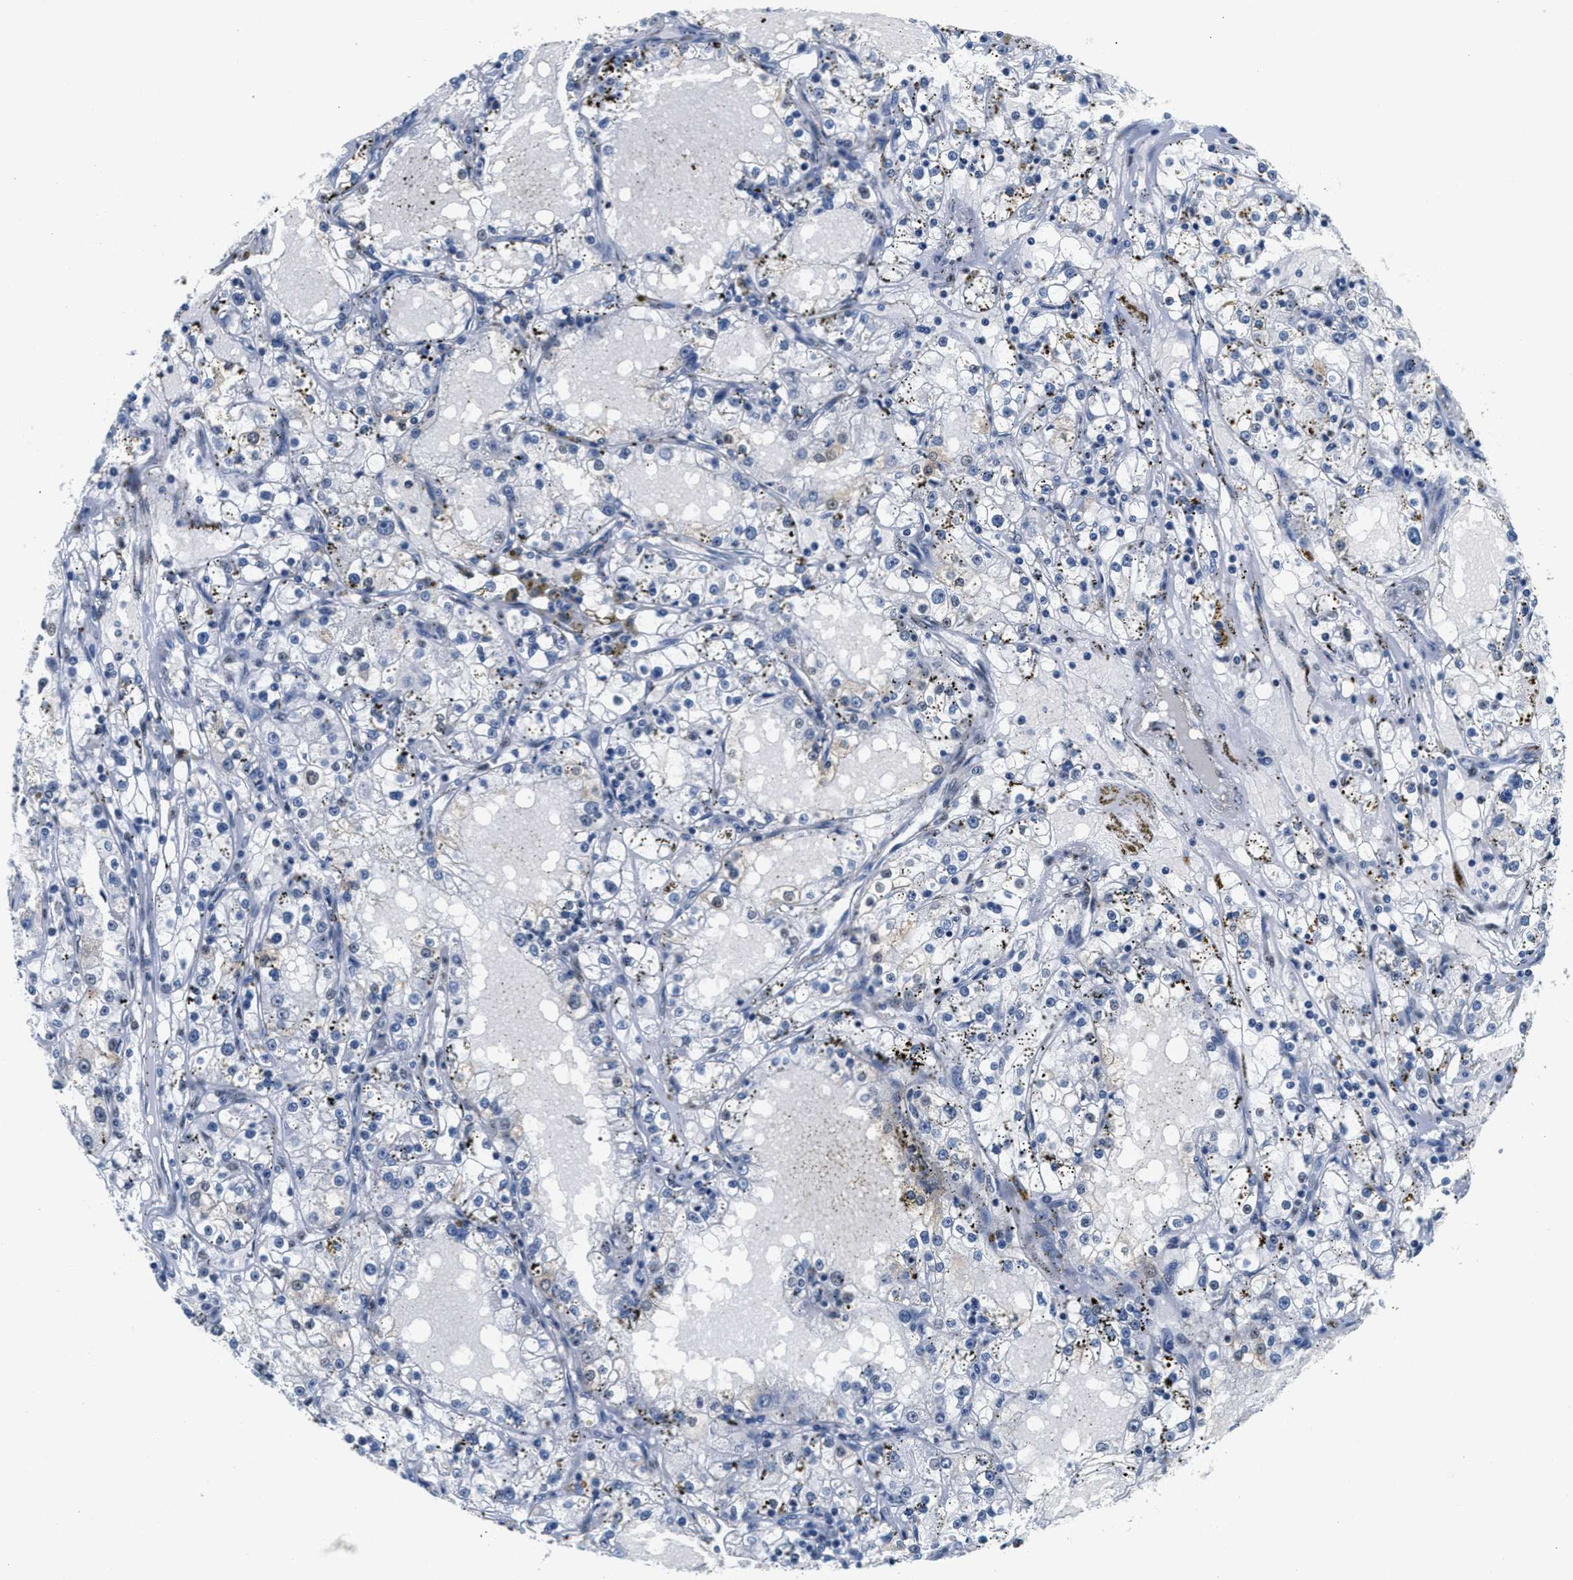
{"staining": {"intensity": "negative", "quantity": "none", "location": "none"}, "tissue": "renal cancer", "cell_type": "Tumor cells", "image_type": "cancer", "snomed": [{"axis": "morphology", "description": "Adenocarcinoma, NOS"}, {"axis": "topography", "description": "Kidney"}], "caption": "Tumor cells are negative for brown protein staining in adenocarcinoma (renal). The staining was performed using DAB to visualize the protein expression in brown, while the nuclei were stained in blue with hematoxylin (Magnification: 20x).", "gene": "RAD50", "patient": {"sex": "male", "age": 56}}